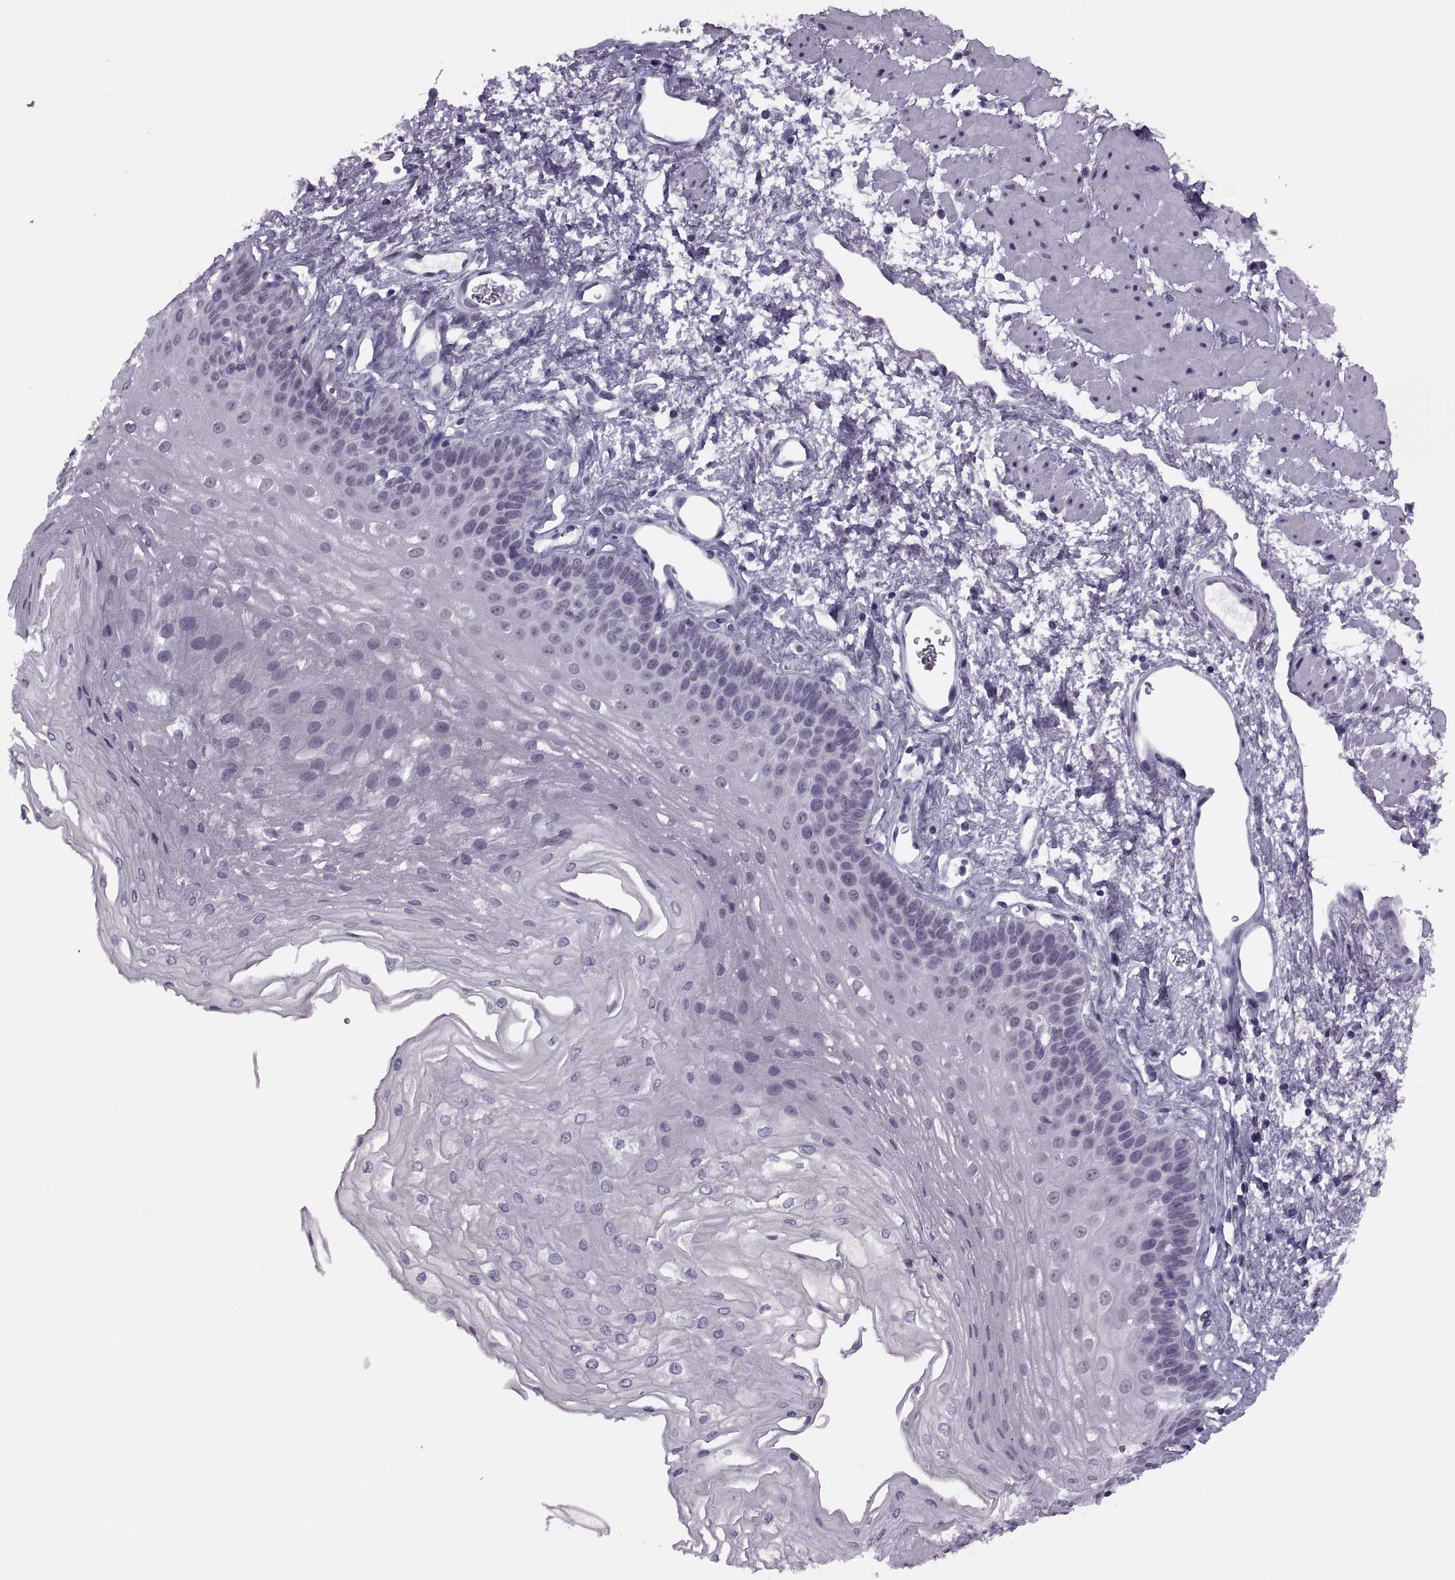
{"staining": {"intensity": "negative", "quantity": "none", "location": "none"}, "tissue": "esophagus", "cell_type": "Squamous epithelial cells", "image_type": "normal", "snomed": [{"axis": "morphology", "description": "Normal tissue, NOS"}, {"axis": "topography", "description": "Esophagus"}], "caption": "Image shows no significant protein expression in squamous epithelial cells of normal esophagus.", "gene": "SYNGR4", "patient": {"sex": "female", "age": 62}}